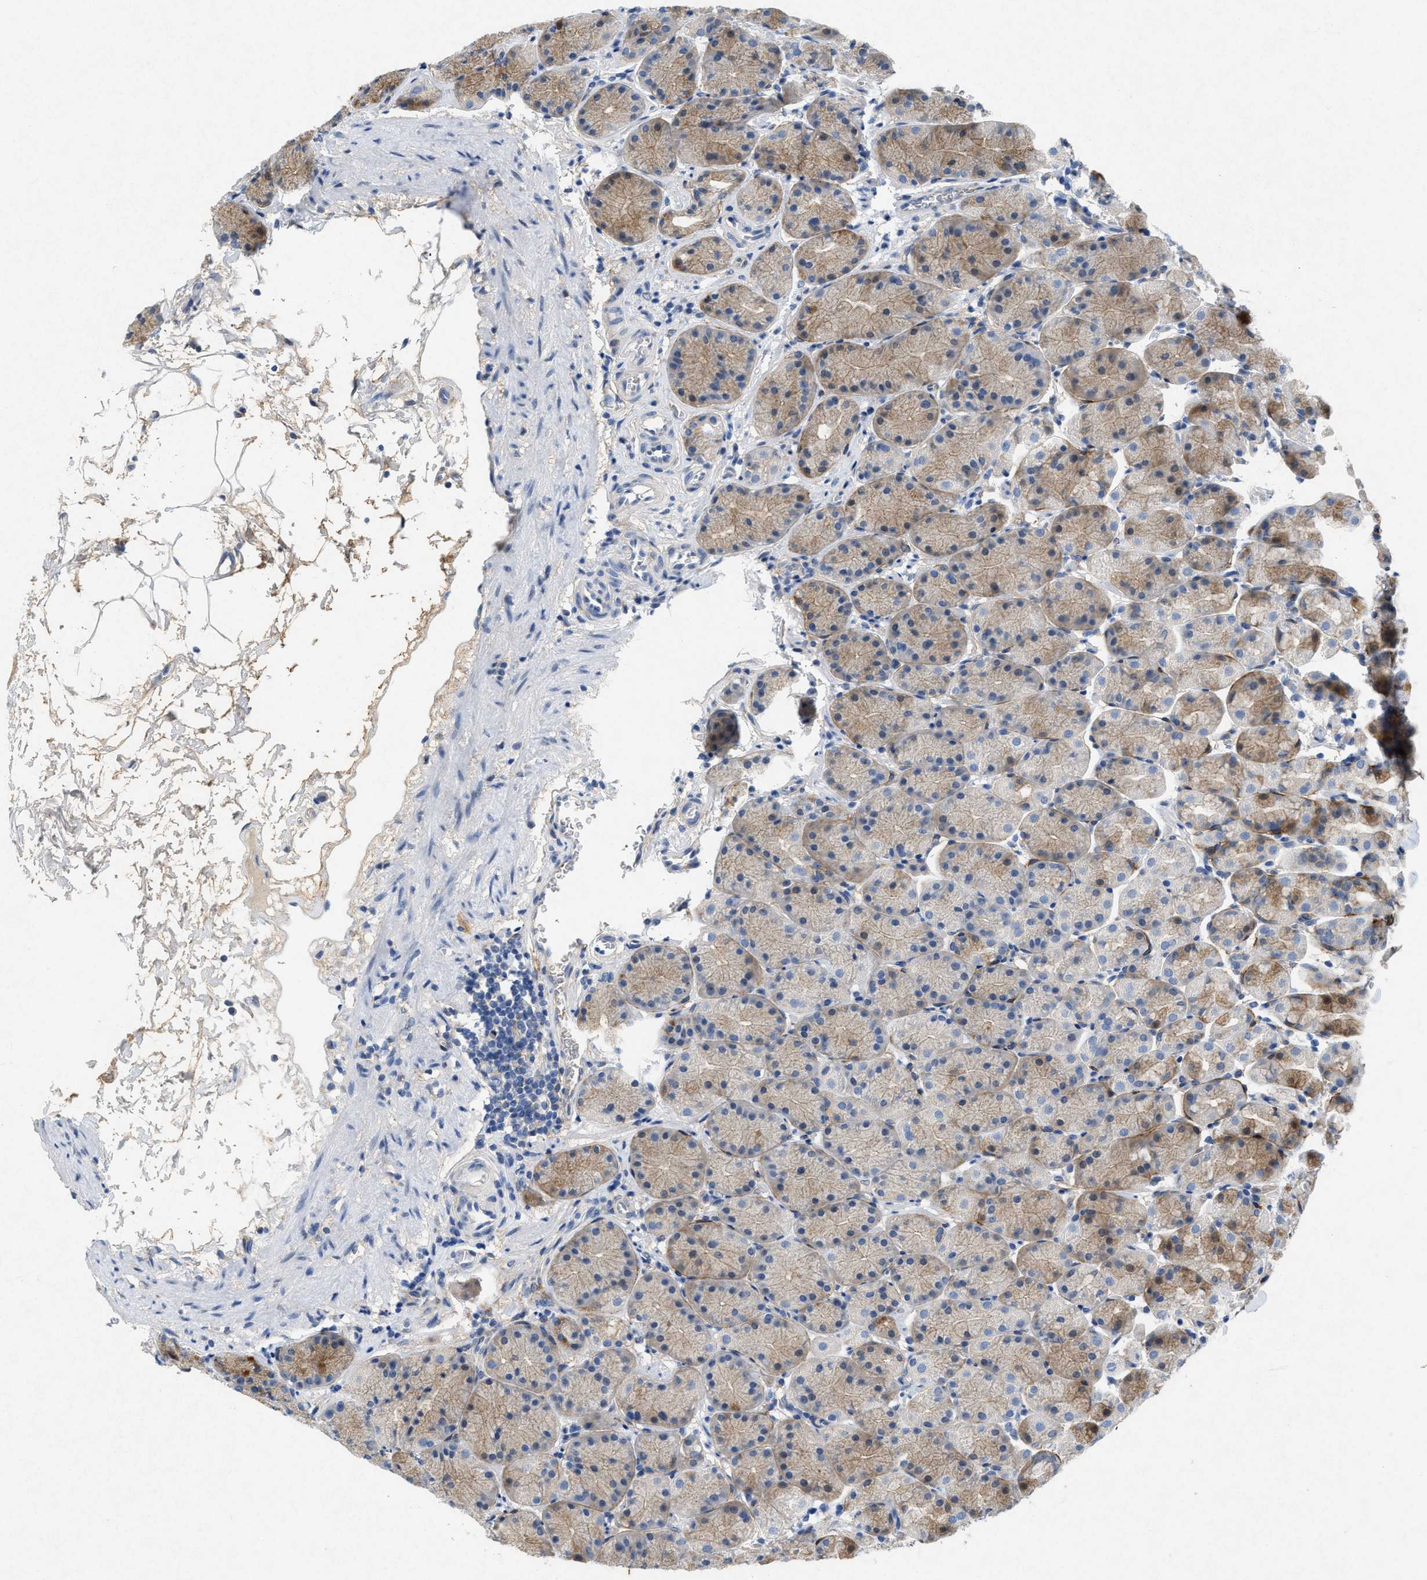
{"staining": {"intensity": "moderate", "quantity": "<25%", "location": "cytoplasmic/membranous"}, "tissue": "stomach", "cell_type": "Glandular cells", "image_type": "normal", "snomed": [{"axis": "morphology", "description": "Normal tissue, NOS"}, {"axis": "topography", "description": "Stomach"}], "caption": "Protein expression analysis of normal stomach exhibits moderate cytoplasmic/membranous expression in approximately <25% of glandular cells.", "gene": "PDGFRA", "patient": {"sex": "male", "age": 42}}